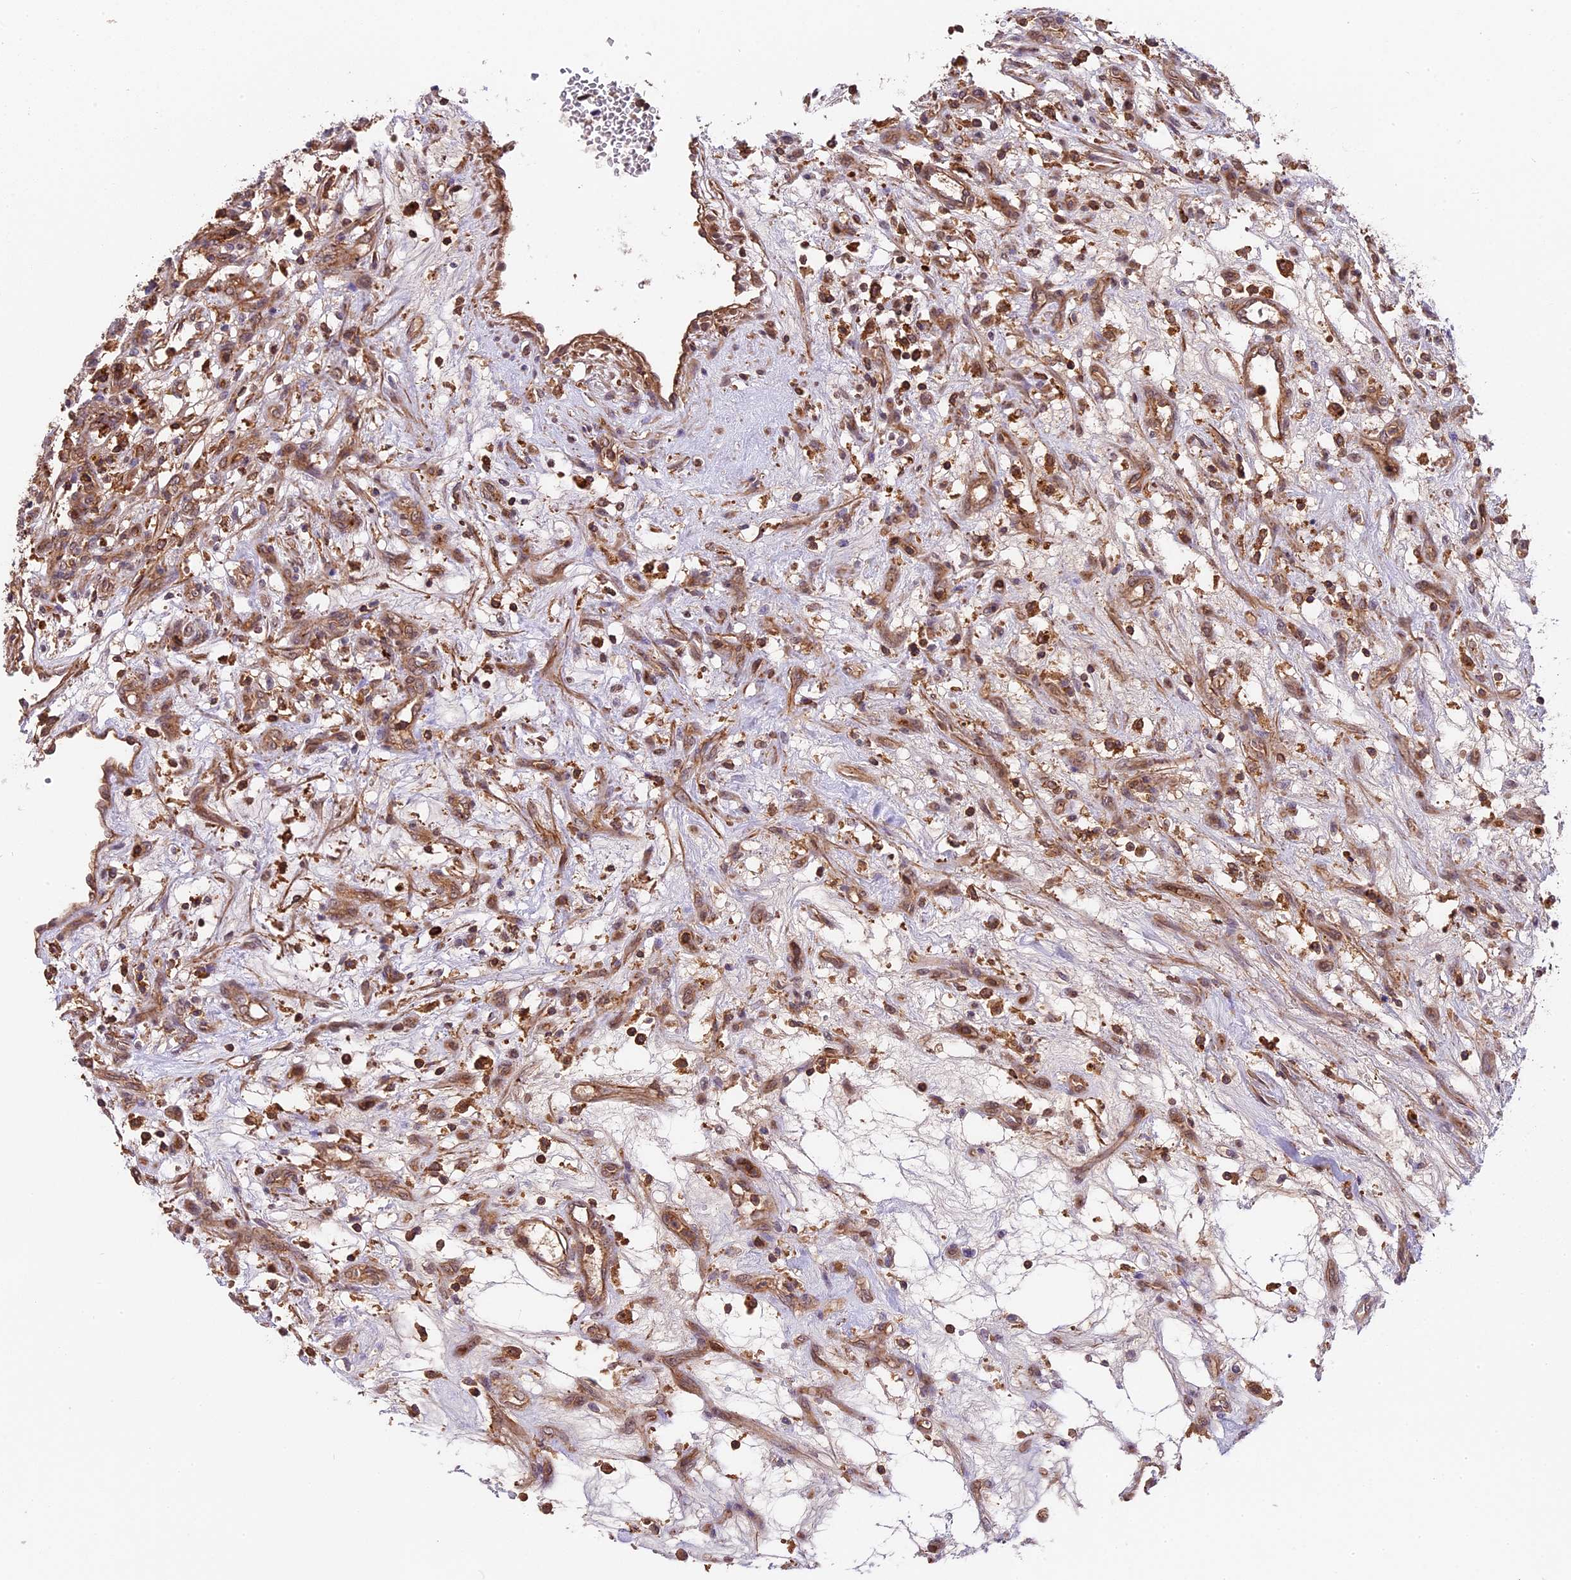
{"staining": {"intensity": "weak", "quantity": "<25%", "location": "cytoplasmic/membranous"}, "tissue": "renal cancer", "cell_type": "Tumor cells", "image_type": "cancer", "snomed": [{"axis": "morphology", "description": "Adenocarcinoma, NOS"}, {"axis": "topography", "description": "Kidney"}], "caption": "IHC micrograph of human adenocarcinoma (renal) stained for a protein (brown), which displays no positivity in tumor cells.", "gene": "SKIDA1", "patient": {"sex": "female", "age": 57}}